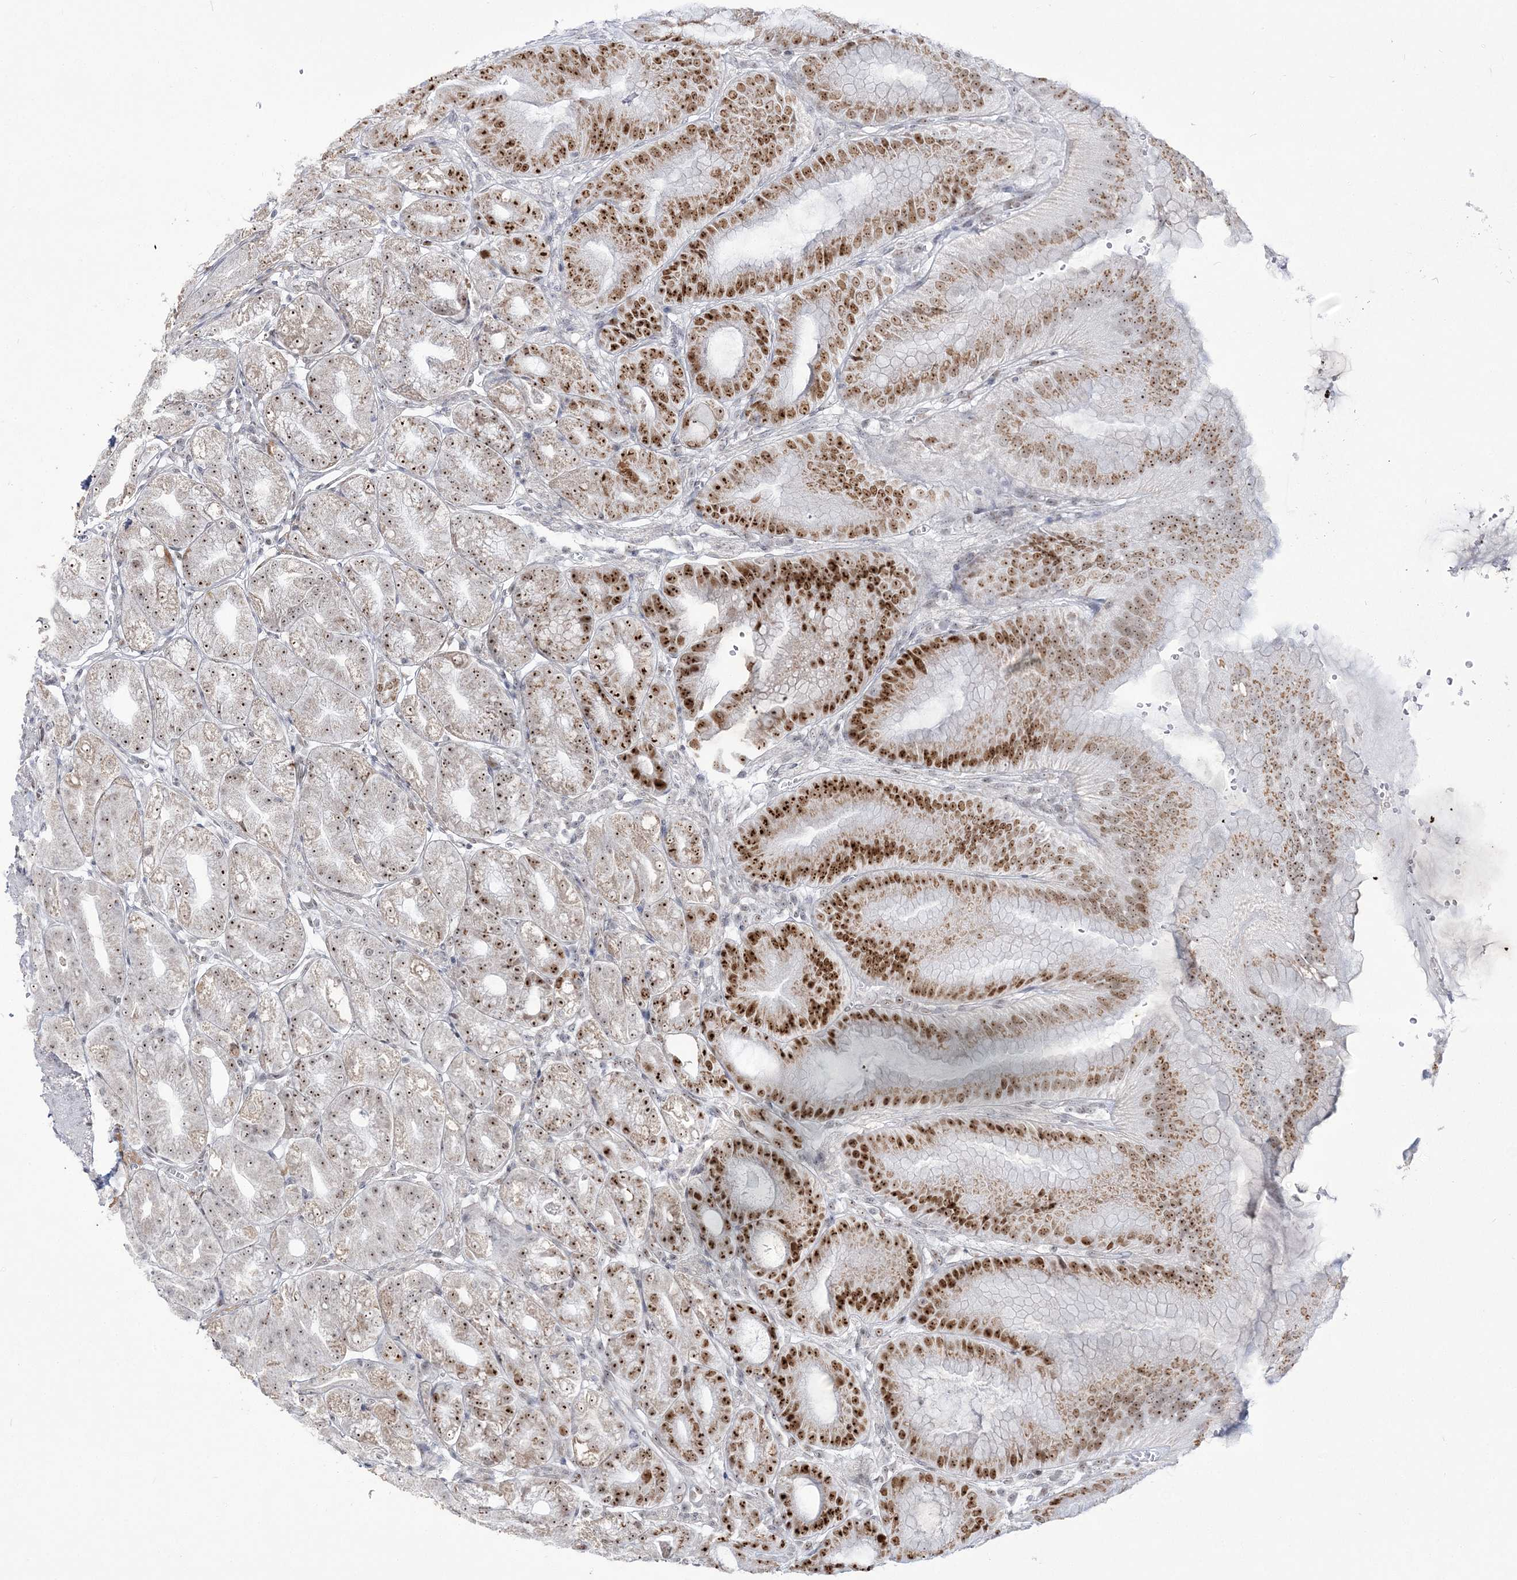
{"staining": {"intensity": "moderate", "quantity": ">75%", "location": "cytoplasmic/membranous,nuclear"}, "tissue": "stomach", "cell_type": "Glandular cells", "image_type": "normal", "snomed": [{"axis": "morphology", "description": "Normal tissue, NOS"}, {"axis": "topography", "description": "Stomach, lower"}], "caption": "The immunohistochemical stain labels moderate cytoplasmic/membranous,nuclear positivity in glandular cells of normal stomach. (DAB (3,3'-diaminobenzidine) IHC with brightfield microscopy, high magnification).", "gene": "DDX21", "patient": {"sex": "male", "age": 71}}